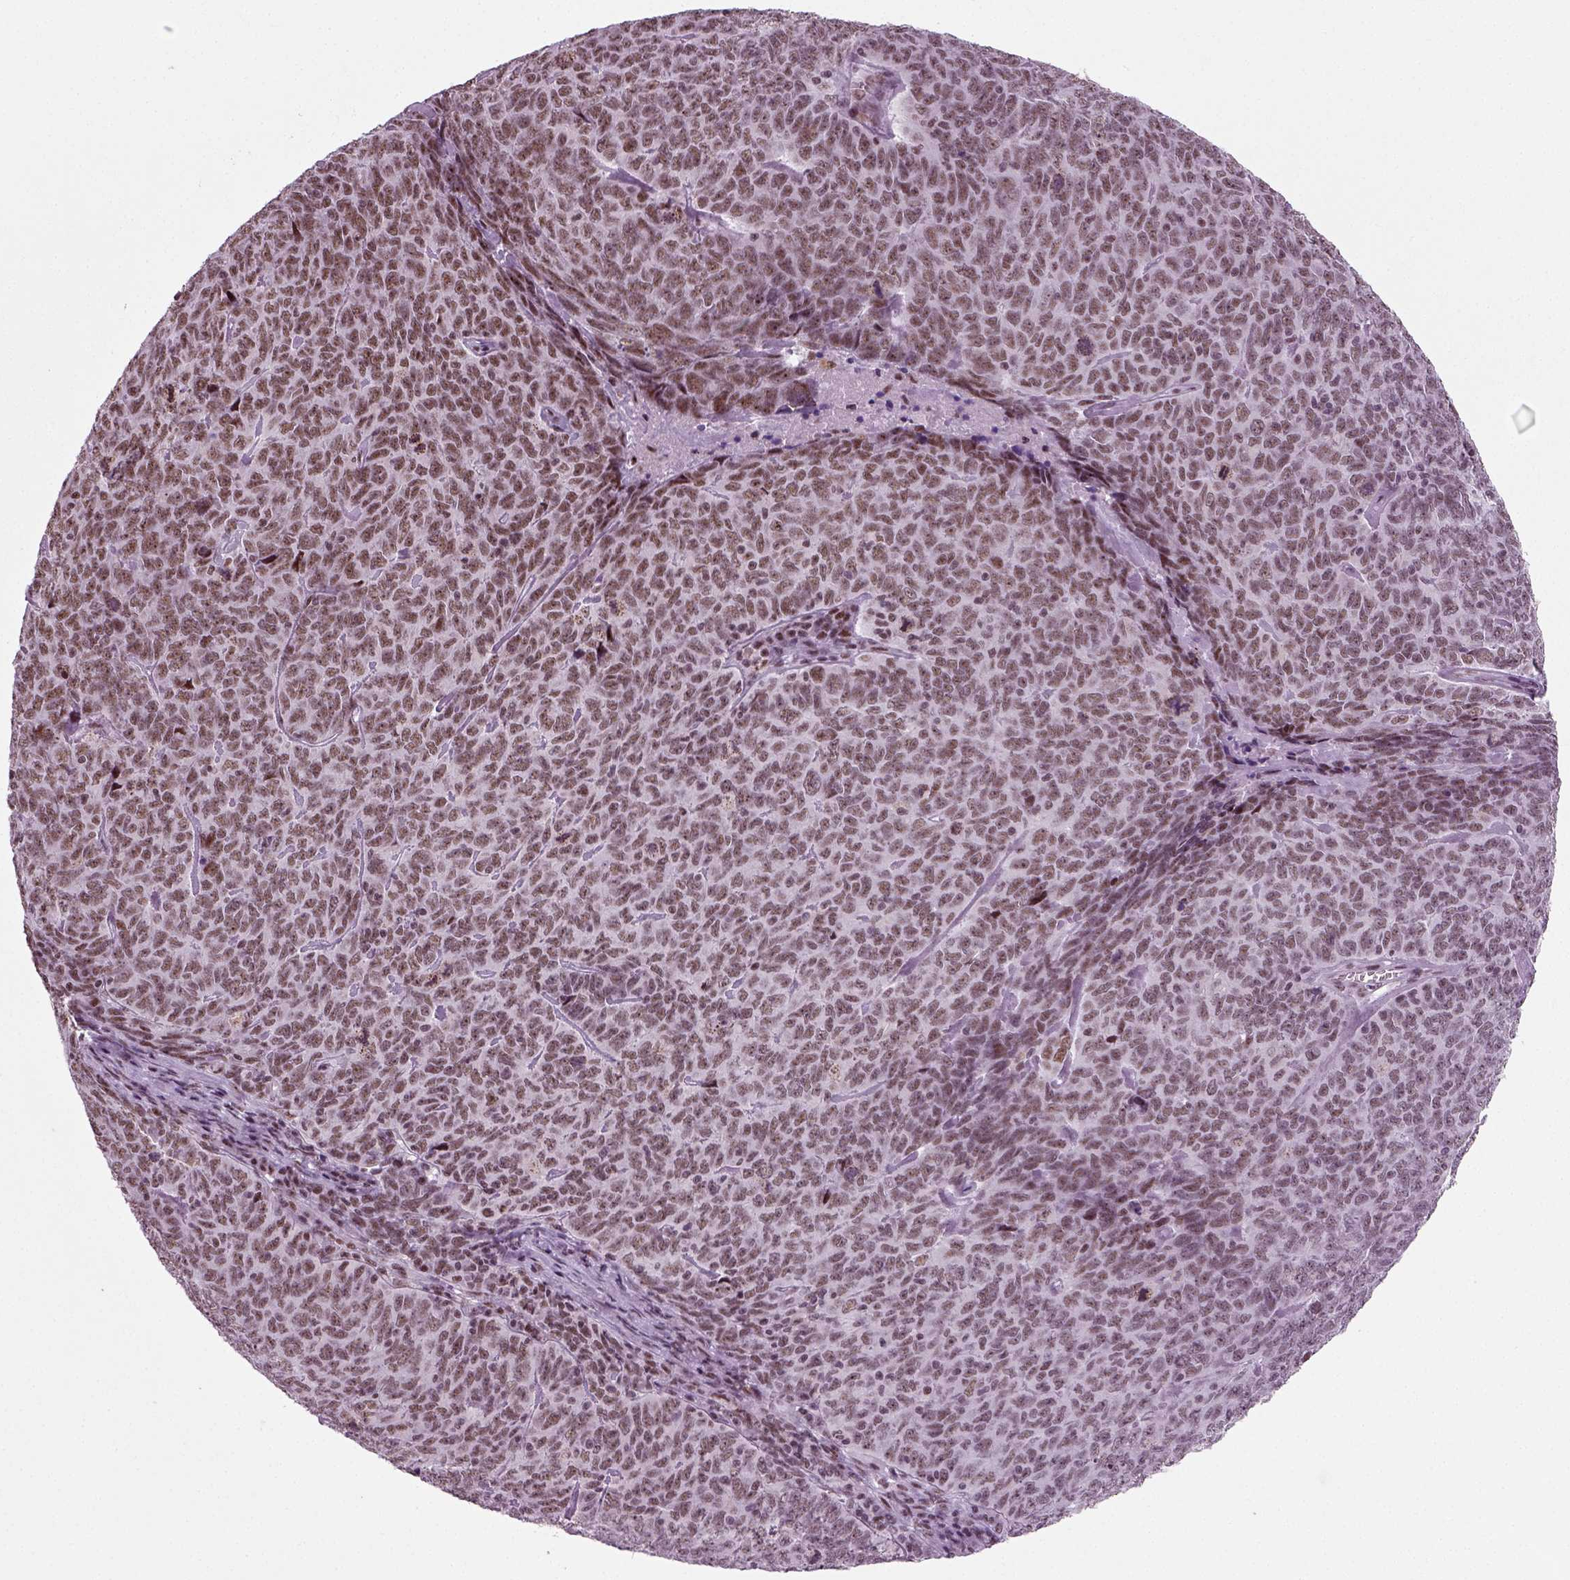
{"staining": {"intensity": "weak", "quantity": ">75%", "location": "nuclear"}, "tissue": "skin cancer", "cell_type": "Tumor cells", "image_type": "cancer", "snomed": [{"axis": "morphology", "description": "Squamous cell carcinoma, NOS"}, {"axis": "topography", "description": "Skin"}, {"axis": "topography", "description": "Anal"}], "caption": "Skin squamous cell carcinoma was stained to show a protein in brown. There is low levels of weak nuclear expression in approximately >75% of tumor cells.", "gene": "RCOR3", "patient": {"sex": "female", "age": 51}}